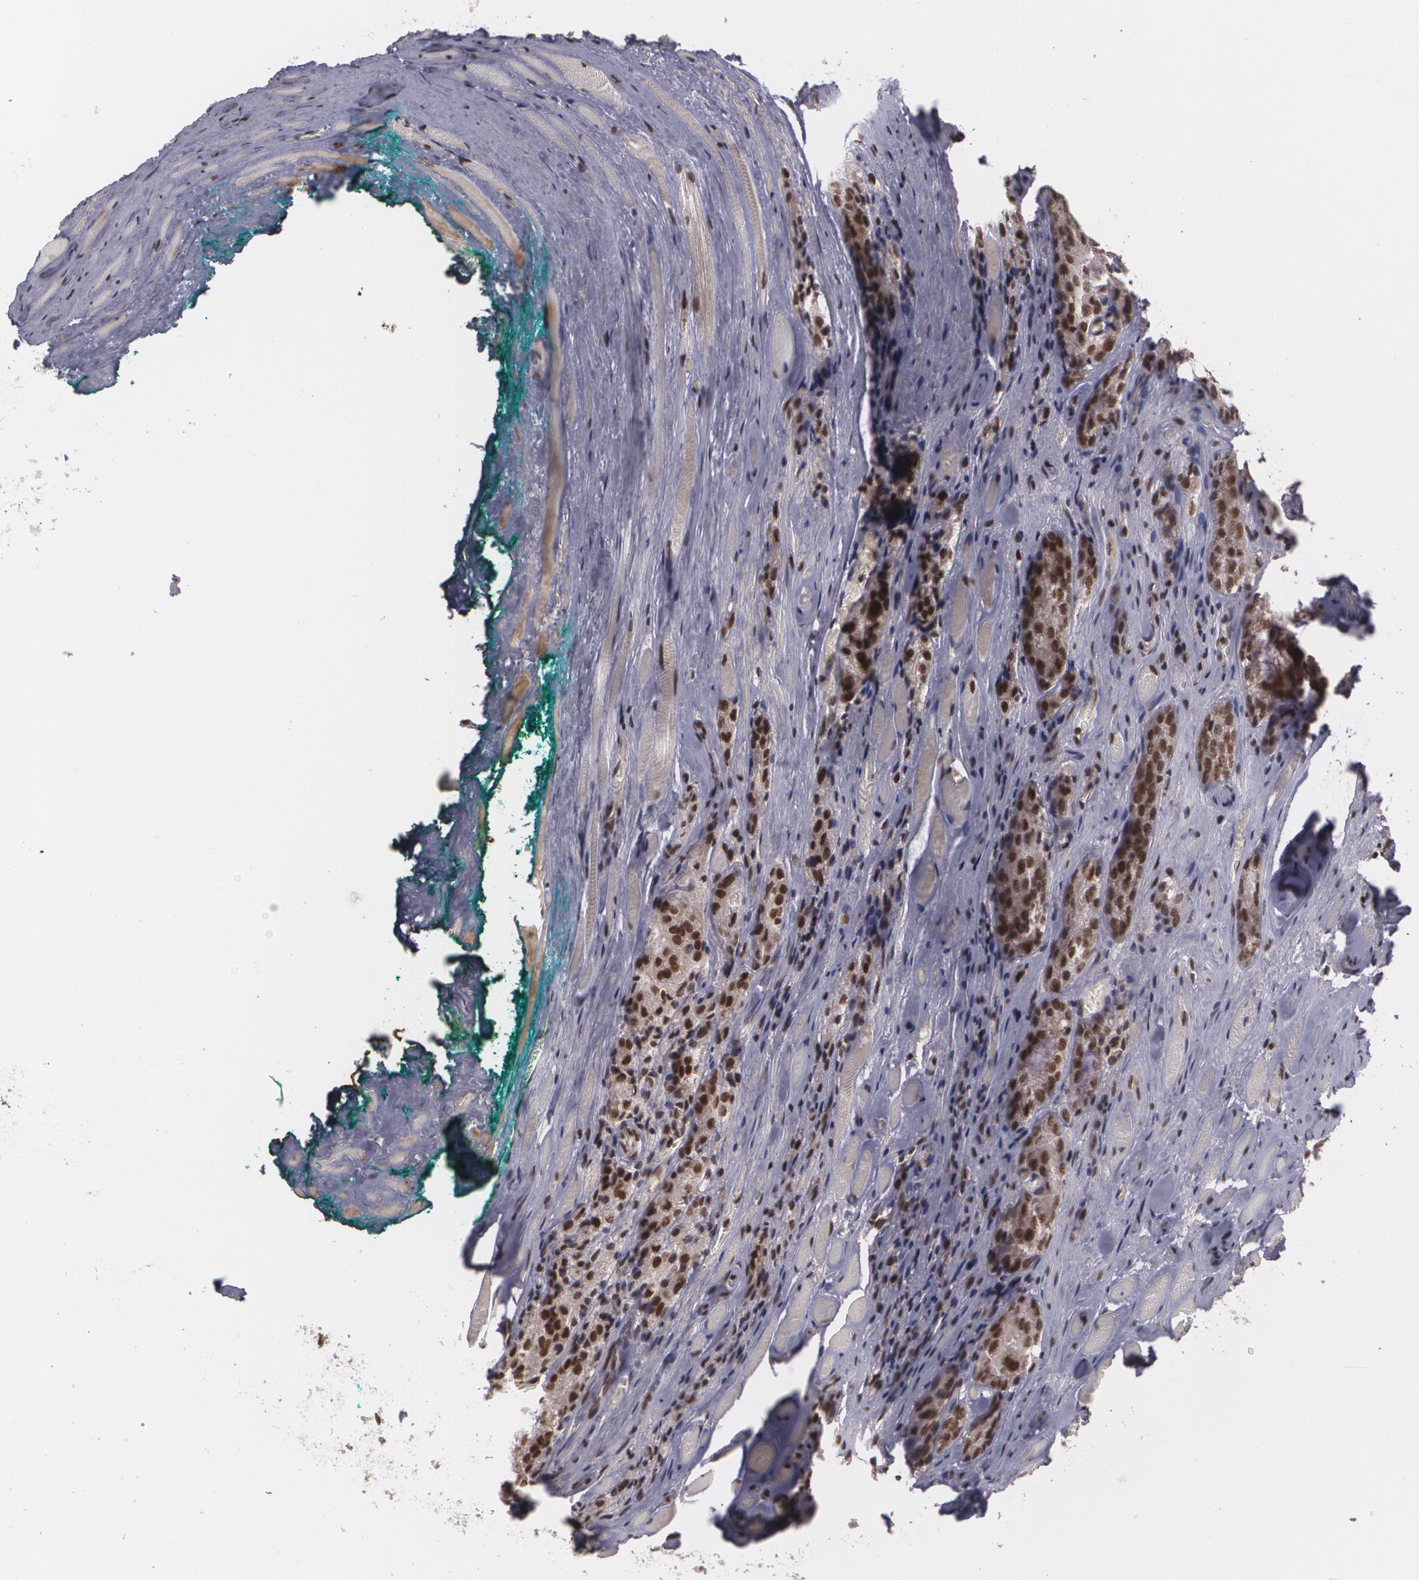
{"staining": {"intensity": "moderate", "quantity": ">75%", "location": "nuclear"}, "tissue": "prostate cancer", "cell_type": "Tumor cells", "image_type": "cancer", "snomed": [{"axis": "morphology", "description": "Adenocarcinoma, Medium grade"}, {"axis": "topography", "description": "Prostate"}], "caption": "Immunohistochemical staining of human prostate cancer demonstrates moderate nuclear protein staining in about >75% of tumor cells.", "gene": "RXRB", "patient": {"sex": "male", "age": 60}}